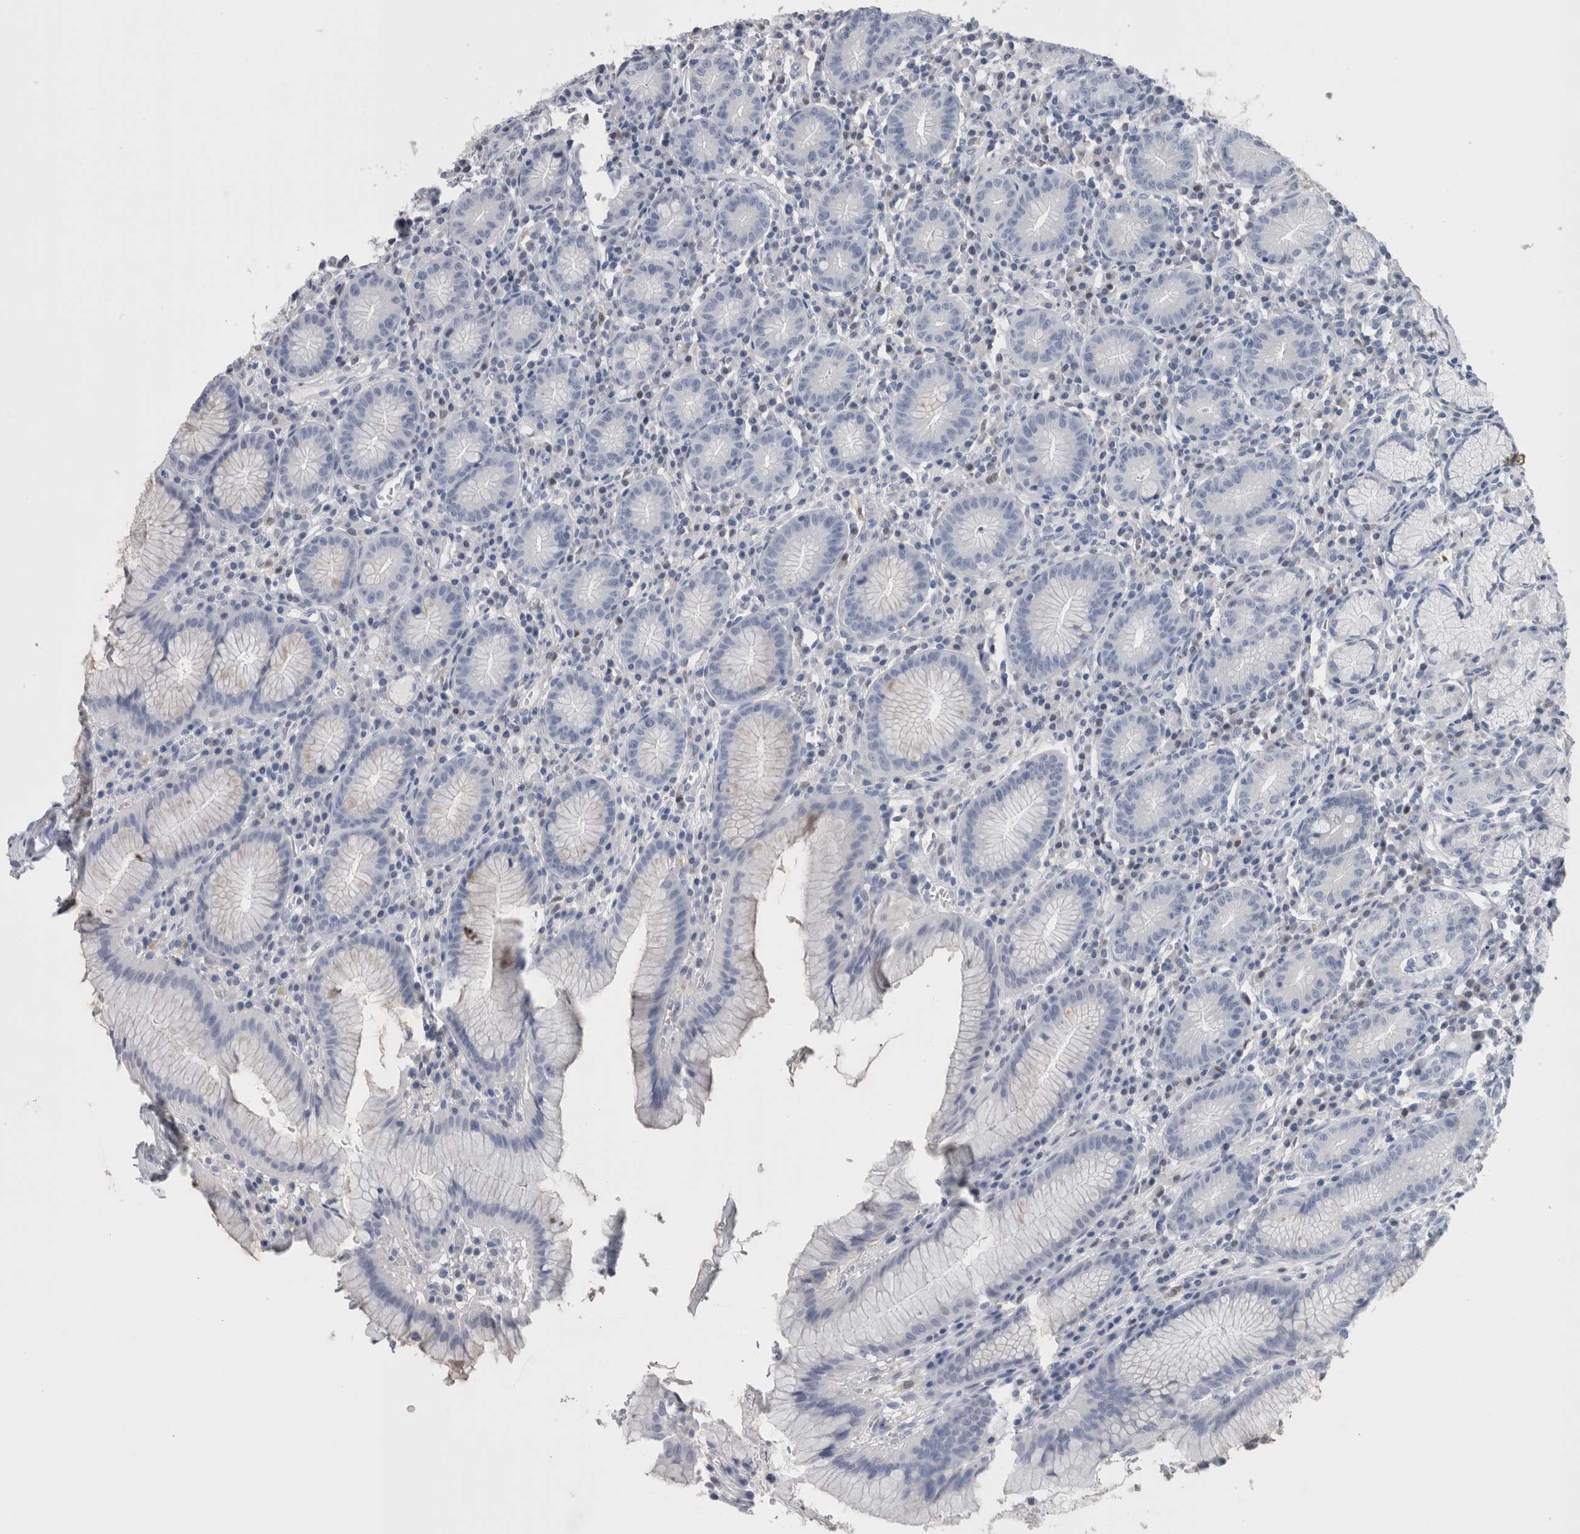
{"staining": {"intensity": "negative", "quantity": "none", "location": "none"}, "tissue": "stomach", "cell_type": "Glandular cells", "image_type": "normal", "snomed": [{"axis": "morphology", "description": "Normal tissue, NOS"}, {"axis": "topography", "description": "Stomach"}], "caption": "Immunohistochemistry (IHC) micrograph of unremarkable stomach stained for a protein (brown), which demonstrates no staining in glandular cells.", "gene": "CA8", "patient": {"sex": "male", "age": 55}}